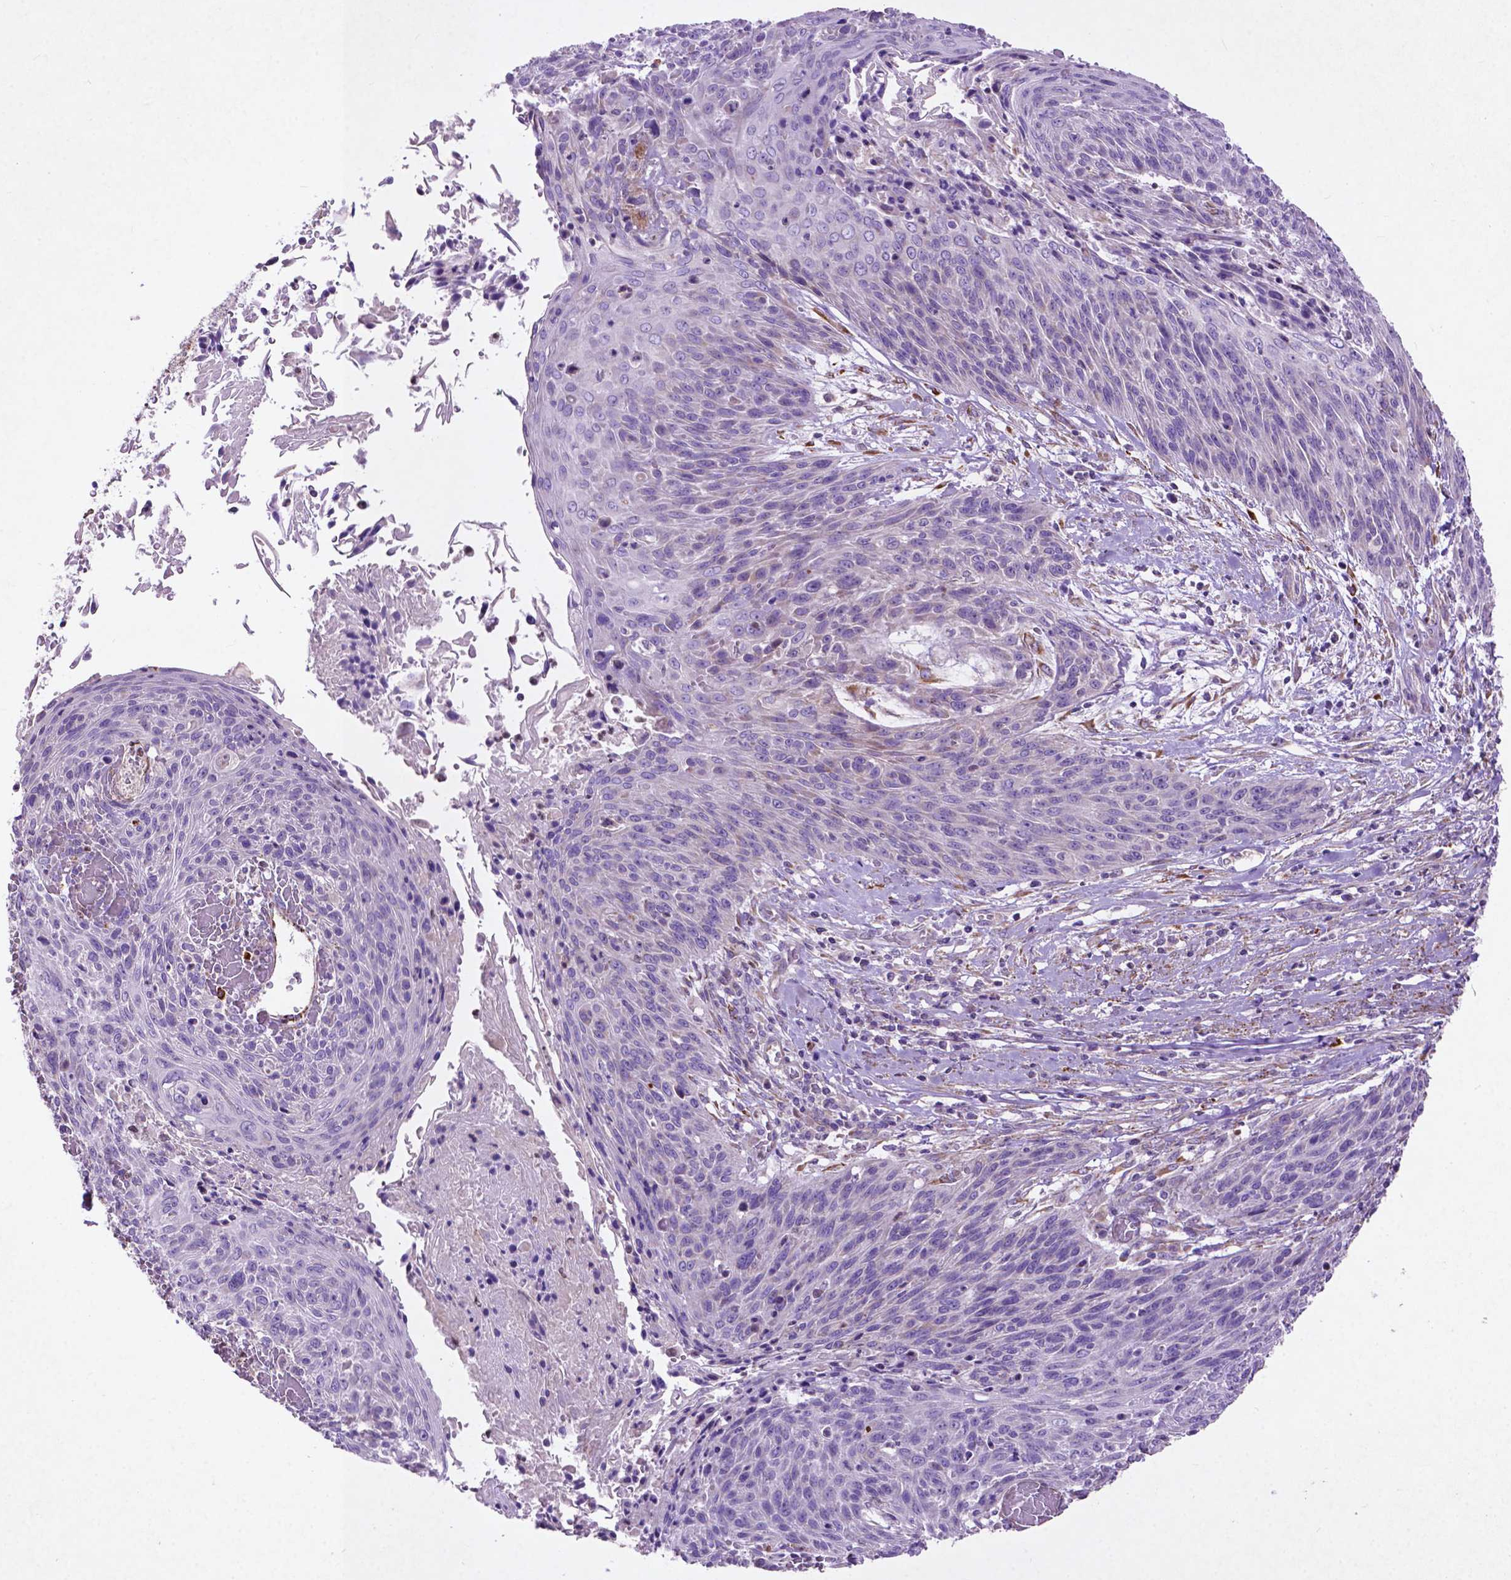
{"staining": {"intensity": "negative", "quantity": "none", "location": "none"}, "tissue": "cervical cancer", "cell_type": "Tumor cells", "image_type": "cancer", "snomed": [{"axis": "morphology", "description": "Squamous cell carcinoma, NOS"}, {"axis": "topography", "description": "Cervix"}], "caption": "Tumor cells are negative for brown protein staining in squamous cell carcinoma (cervical).", "gene": "THEGL", "patient": {"sex": "female", "age": 45}}